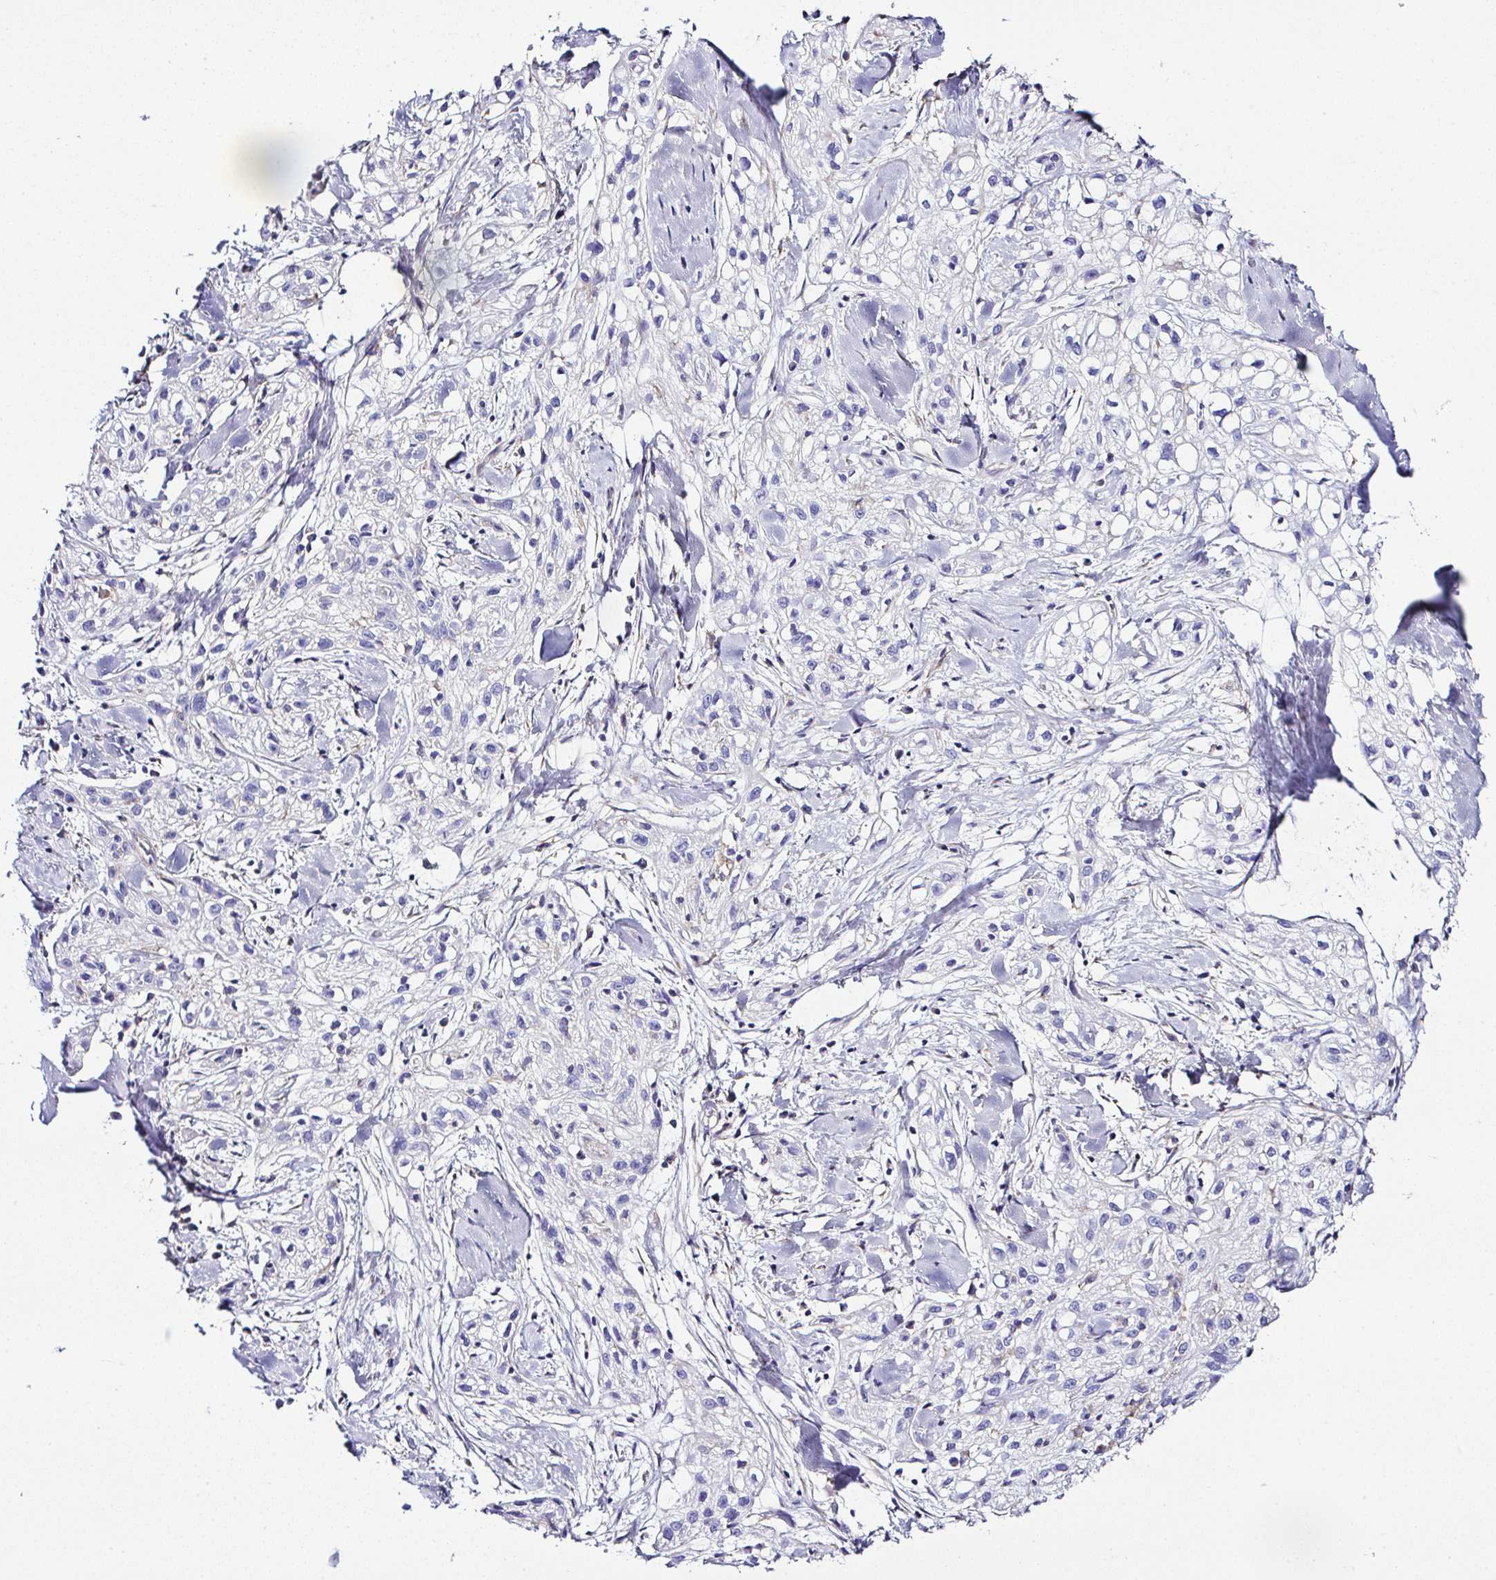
{"staining": {"intensity": "negative", "quantity": "none", "location": "none"}, "tissue": "skin cancer", "cell_type": "Tumor cells", "image_type": "cancer", "snomed": [{"axis": "morphology", "description": "Squamous cell carcinoma, NOS"}, {"axis": "topography", "description": "Skin"}], "caption": "A high-resolution photomicrograph shows immunohistochemistry (IHC) staining of skin cancer, which shows no significant positivity in tumor cells. (DAB (3,3'-diaminobenzidine) immunohistochemistry (IHC) visualized using brightfield microscopy, high magnification).", "gene": "OR4P4", "patient": {"sex": "male", "age": 82}}